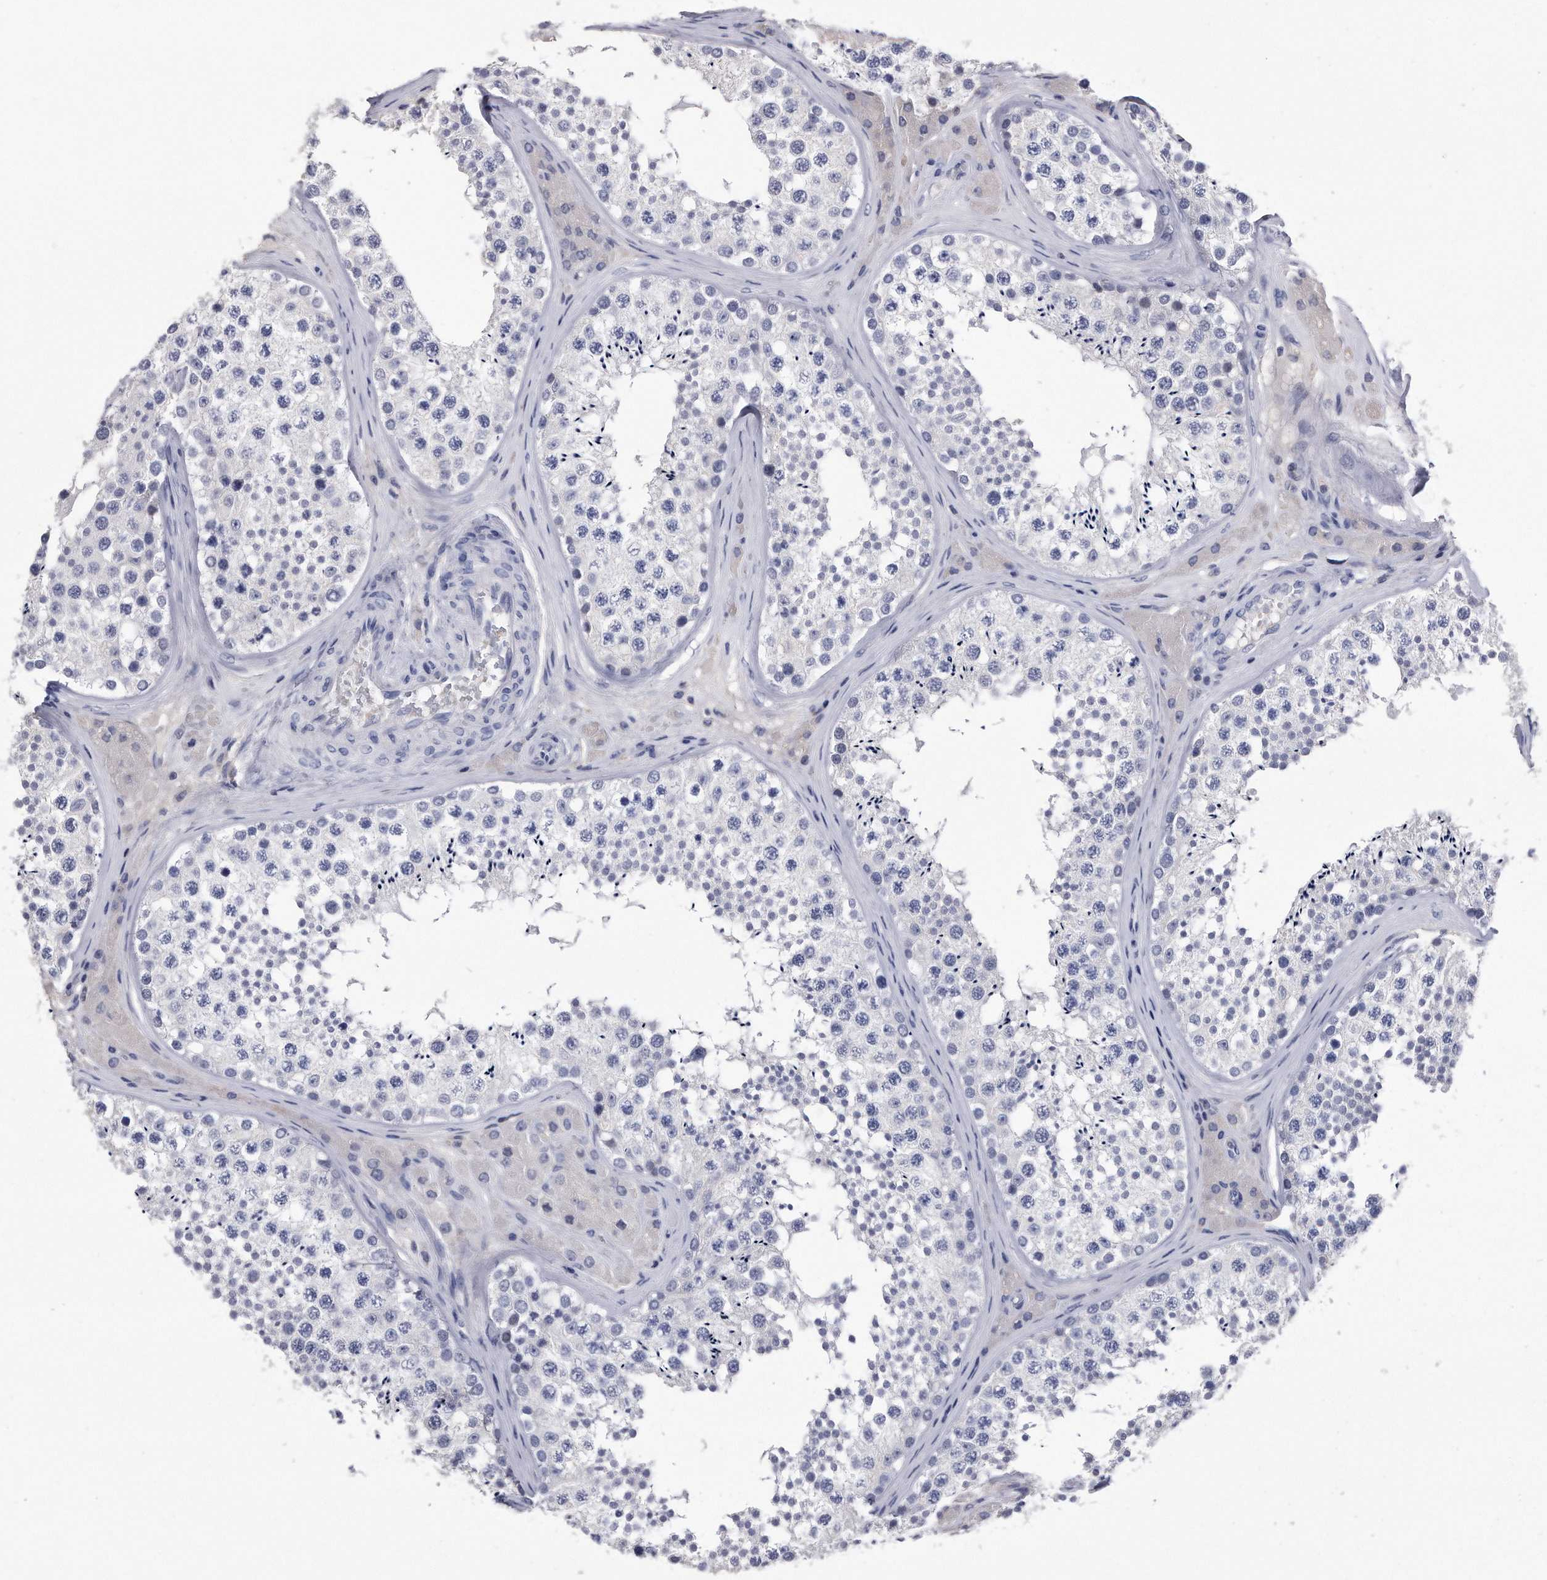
{"staining": {"intensity": "negative", "quantity": "none", "location": "none"}, "tissue": "testis", "cell_type": "Cells in seminiferous ducts", "image_type": "normal", "snomed": [{"axis": "morphology", "description": "Normal tissue, NOS"}, {"axis": "topography", "description": "Testis"}], "caption": "Immunohistochemical staining of benign human testis displays no significant staining in cells in seminiferous ducts.", "gene": "KCTD8", "patient": {"sex": "male", "age": 46}}